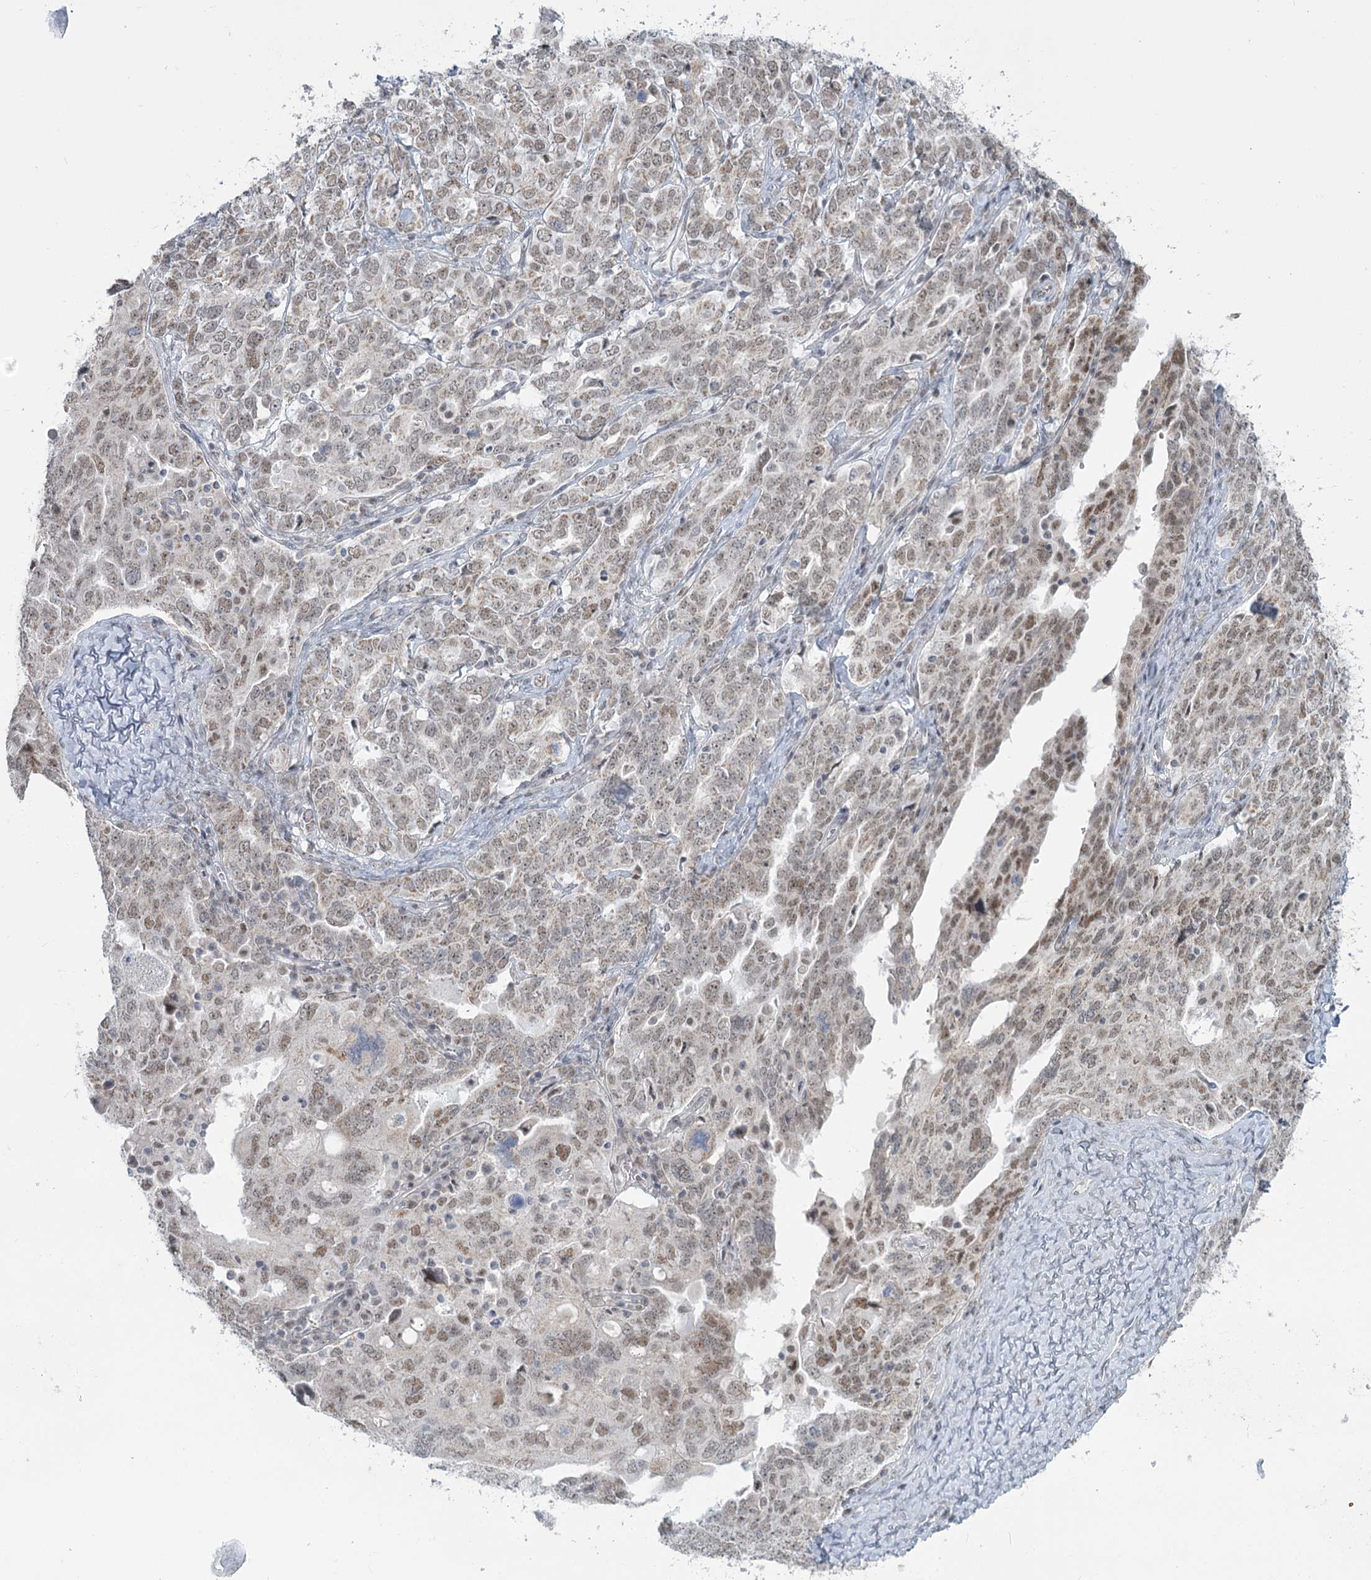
{"staining": {"intensity": "weak", "quantity": ">75%", "location": "nuclear"}, "tissue": "ovarian cancer", "cell_type": "Tumor cells", "image_type": "cancer", "snomed": [{"axis": "morphology", "description": "Carcinoma, endometroid"}, {"axis": "topography", "description": "Ovary"}], "caption": "Immunohistochemical staining of human ovarian cancer shows low levels of weak nuclear protein positivity in about >75% of tumor cells.", "gene": "MTG1", "patient": {"sex": "female", "age": 62}}